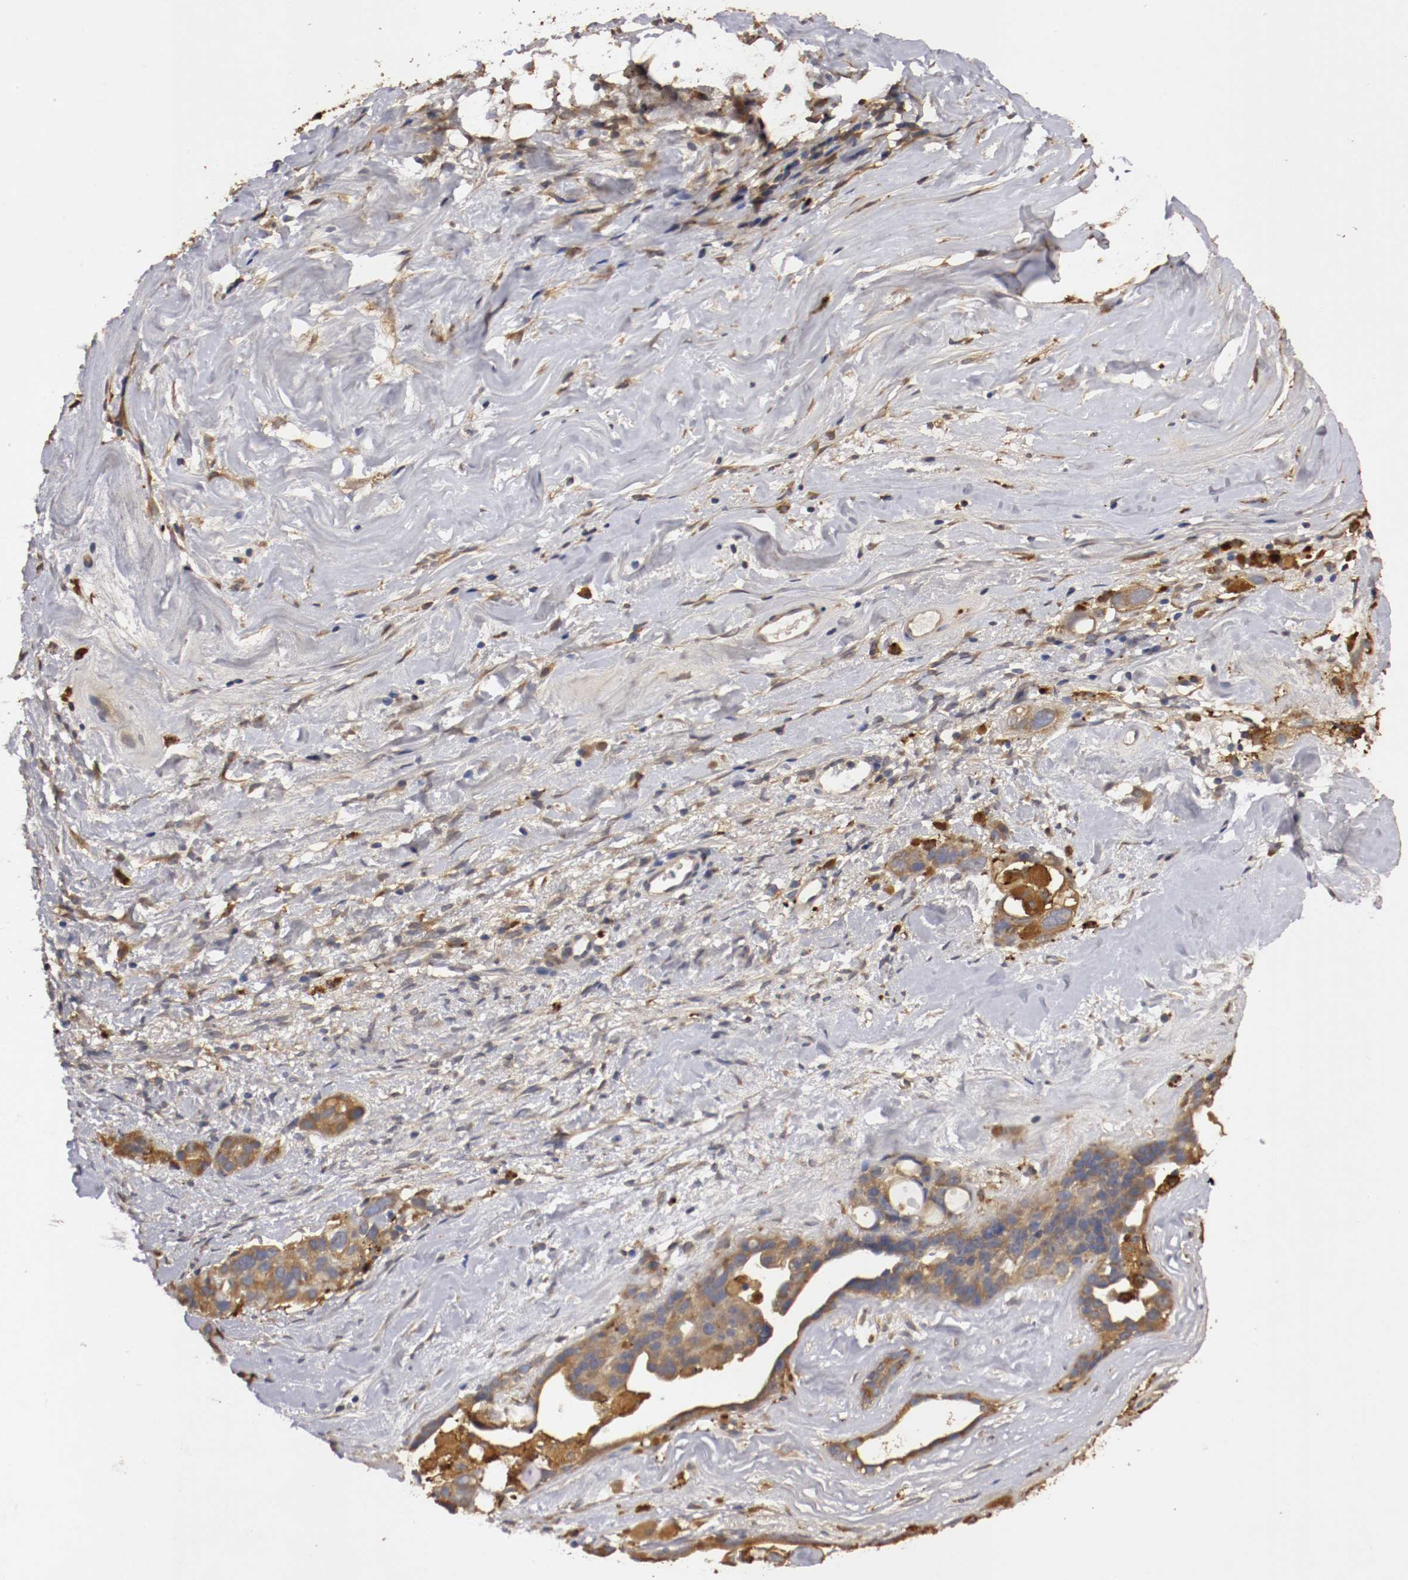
{"staining": {"intensity": "strong", "quantity": ">75%", "location": "cytoplasmic/membranous"}, "tissue": "ovarian cancer", "cell_type": "Tumor cells", "image_type": "cancer", "snomed": [{"axis": "morphology", "description": "Cystadenocarcinoma, serous, NOS"}, {"axis": "topography", "description": "Ovary"}], "caption": "A brown stain shows strong cytoplasmic/membranous expression of a protein in ovarian serous cystadenocarcinoma tumor cells. Using DAB (brown) and hematoxylin (blue) stains, captured at high magnification using brightfield microscopy.", "gene": "VEZT", "patient": {"sex": "female", "age": 66}}